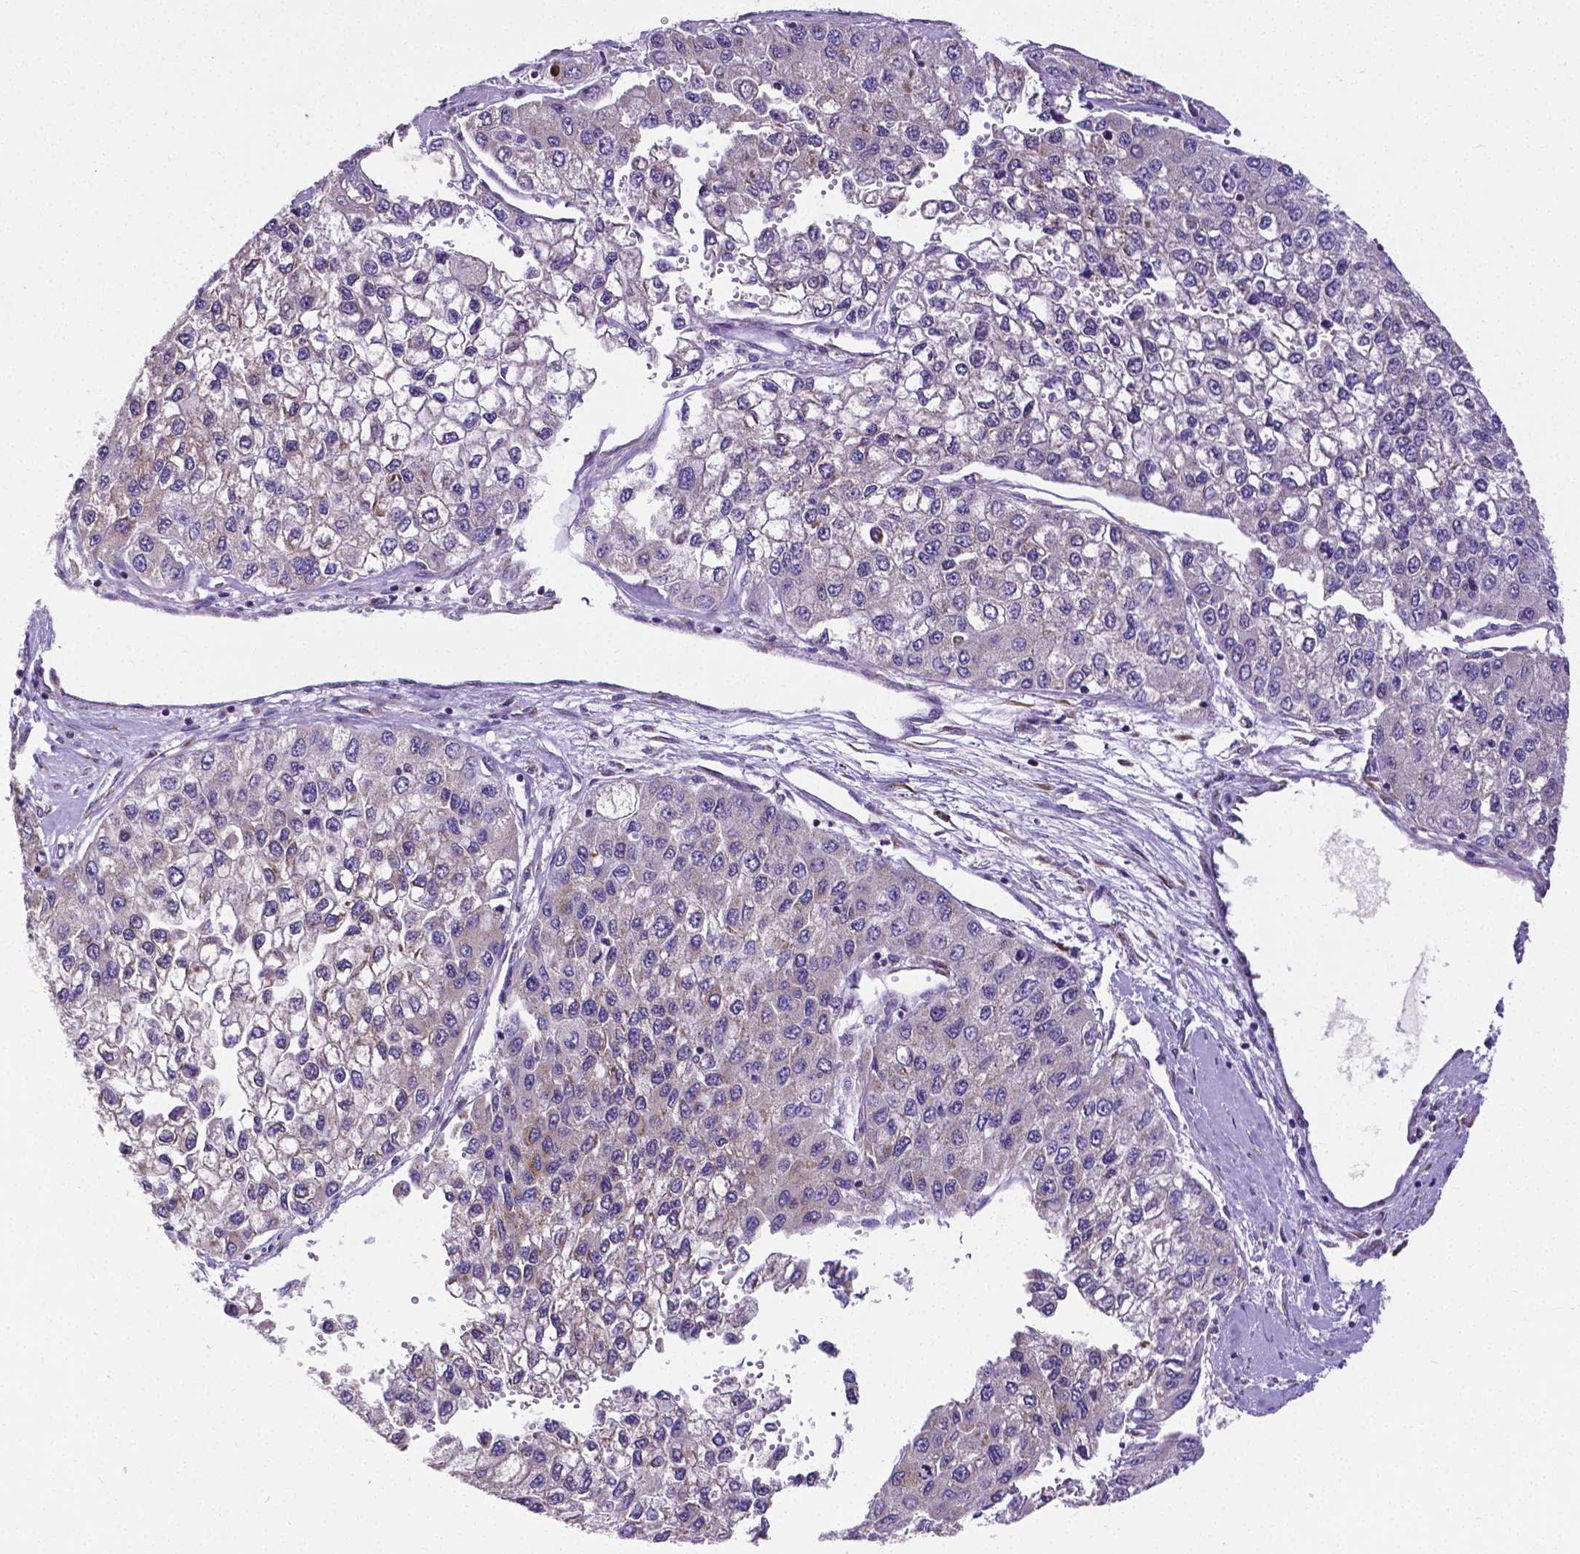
{"staining": {"intensity": "negative", "quantity": "none", "location": "none"}, "tissue": "liver cancer", "cell_type": "Tumor cells", "image_type": "cancer", "snomed": [{"axis": "morphology", "description": "Carcinoma, Hepatocellular, NOS"}, {"axis": "topography", "description": "Liver"}], "caption": "Micrograph shows no protein staining in tumor cells of liver cancer (hepatocellular carcinoma) tissue.", "gene": "MTDH", "patient": {"sex": "female", "age": 66}}